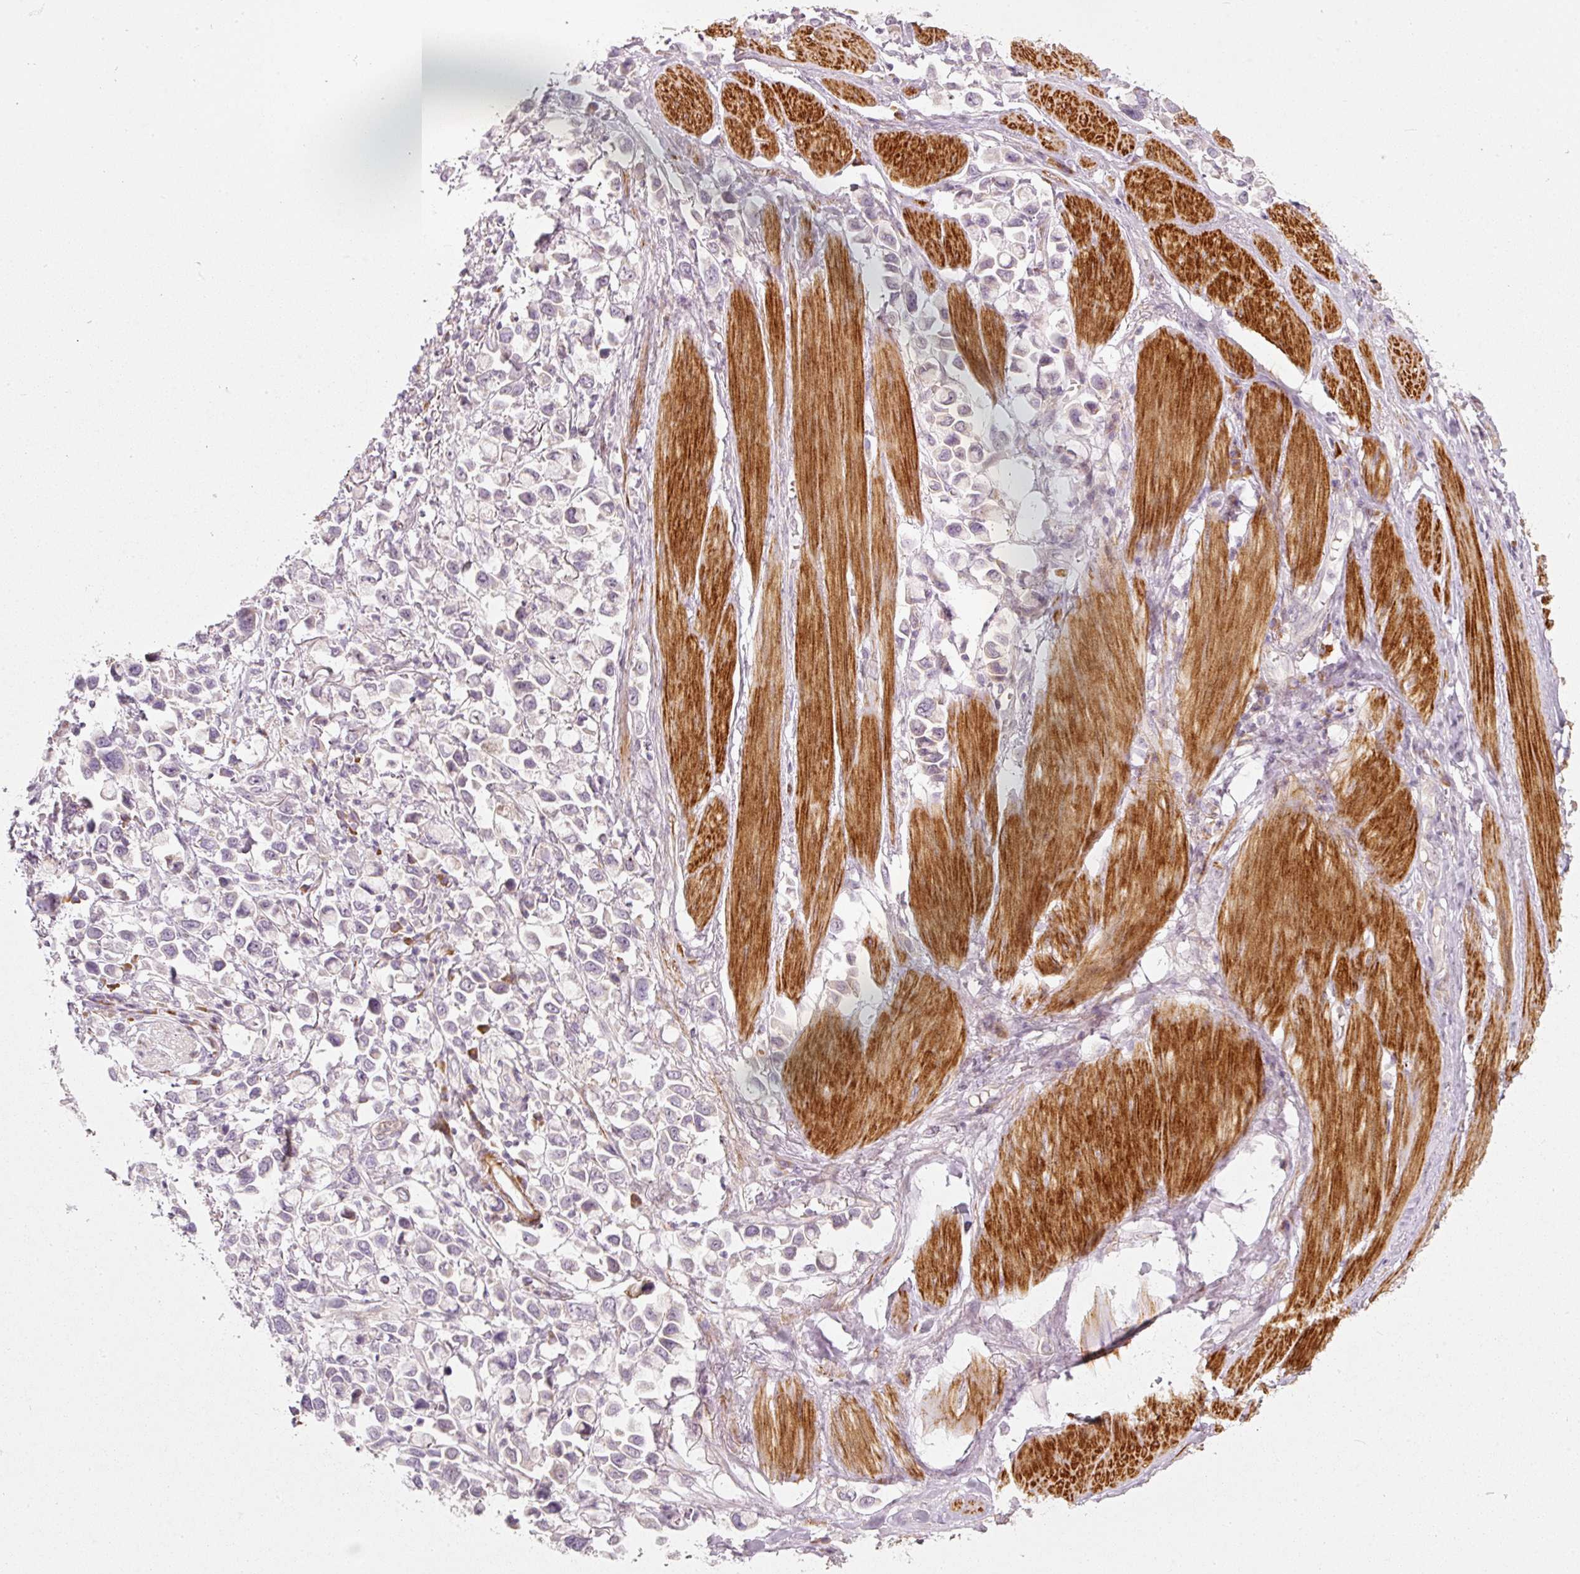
{"staining": {"intensity": "negative", "quantity": "none", "location": "none"}, "tissue": "stomach cancer", "cell_type": "Tumor cells", "image_type": "cancer", "snomed": [{"axis": "morphology", "description": "Adenocarcinoma, NOS"}, {"axis": "topography", "description": "Stomach"}], "caption": "This is a image of IHC staining of stomach cancer, which shows no positivity in tumor cells.", "gene": "KCNQ1", "patient": {"sex": "female", "age": 81}}